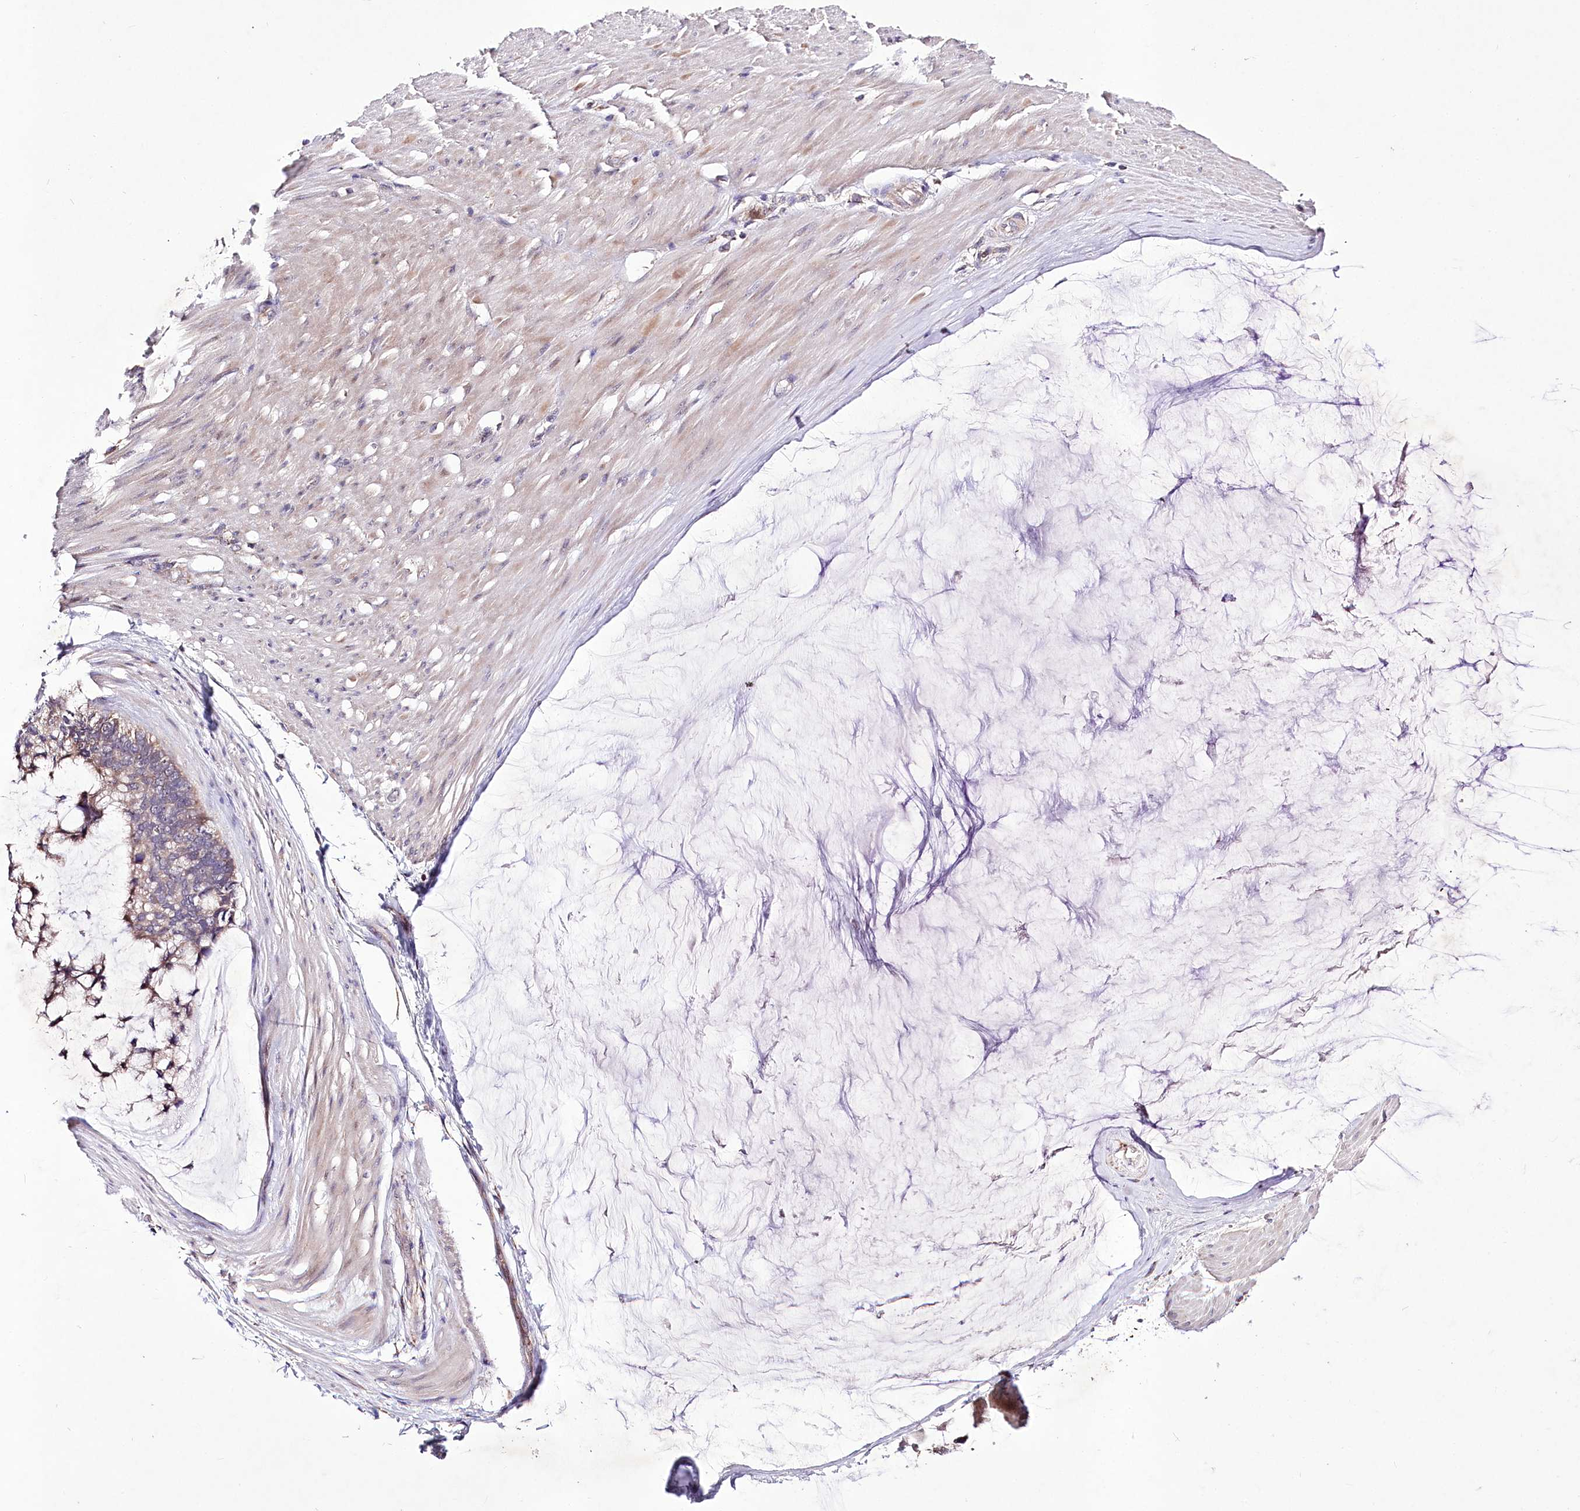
{"staining": {"intensity": "moderate", "quantity": ">75%", "location": "cytoplasmic/membranous"}, "tissue": "ovarian cancer", "cell_type": "Tumor cells", "image_type": "cancer", "snomed": [{"axis": "morphology", "description": "Cystadenocarcinoma, mucinous, NOS"}, {"axis": "topography", "description": "Ovary"}], "caption": "An image showing moderate cytoplasmic/membranous positivity in about >75% of tumor cells in ovarian cancer (mucinous cystadenocarcinoma), as visualized by brown immunohistochemical staining.", "gene": "ATE1", "patient": {"sex": "female", "age": 39}}